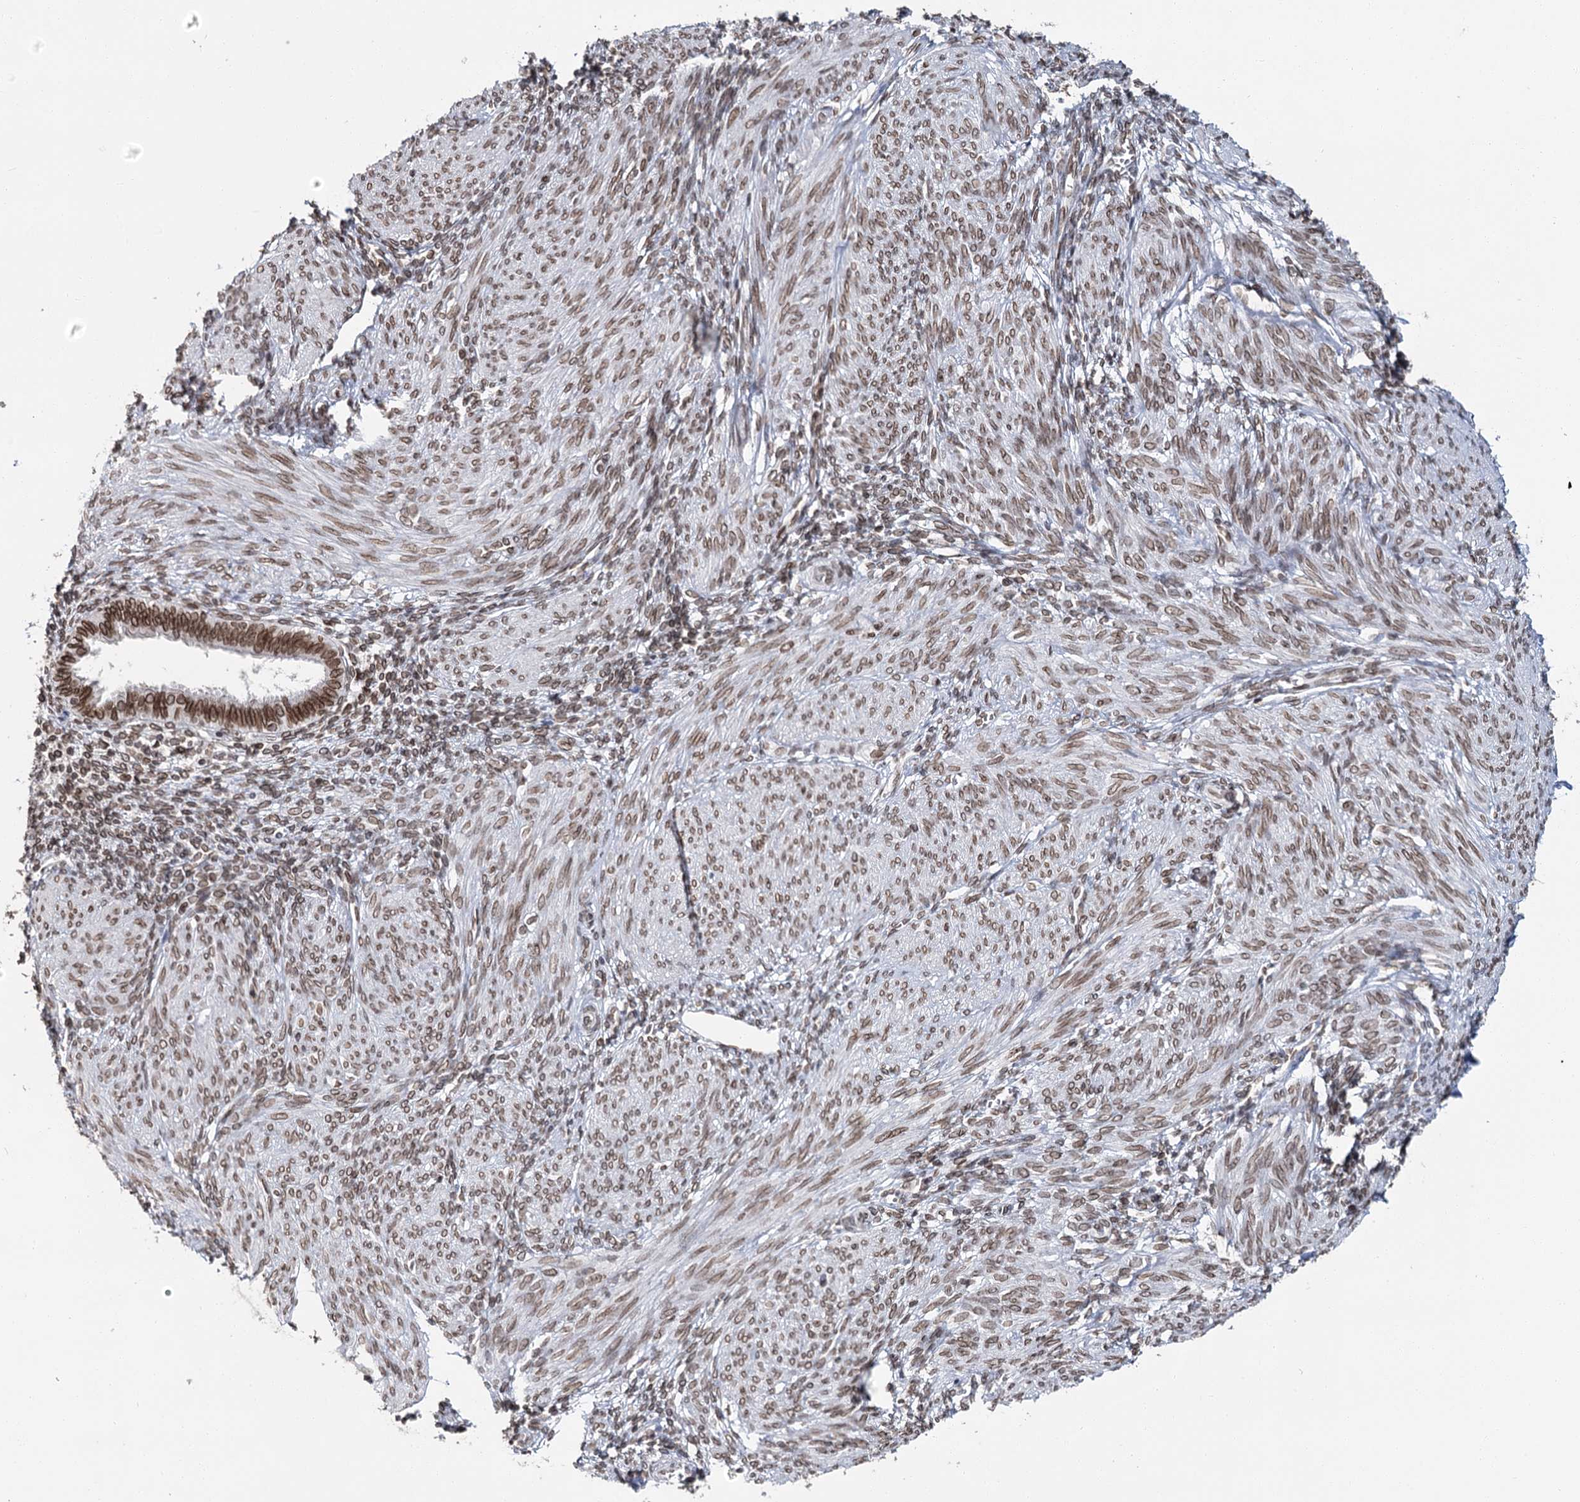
{"staining": {"intensity": "moderate", "quantity": ">75%", "location": "nuclear"}, "tissue": "smooth muscle", "cell_type": "Smooth muscle cells", "image_type": "normal", "snomed": [{"axis": "morphology", "description": "Normal tissue, NOS"}, {"axis": "topography", "description": "Smooth muscle"}], "caption": "Protein positivity by immunohistochemistry (IHC) shows moderate nuclear staining in approximately >75% of smooth muscle cells in normal smooth muscle.", "gene": "KIAA0930", "patient": {"sex": "female", "age": 39}}